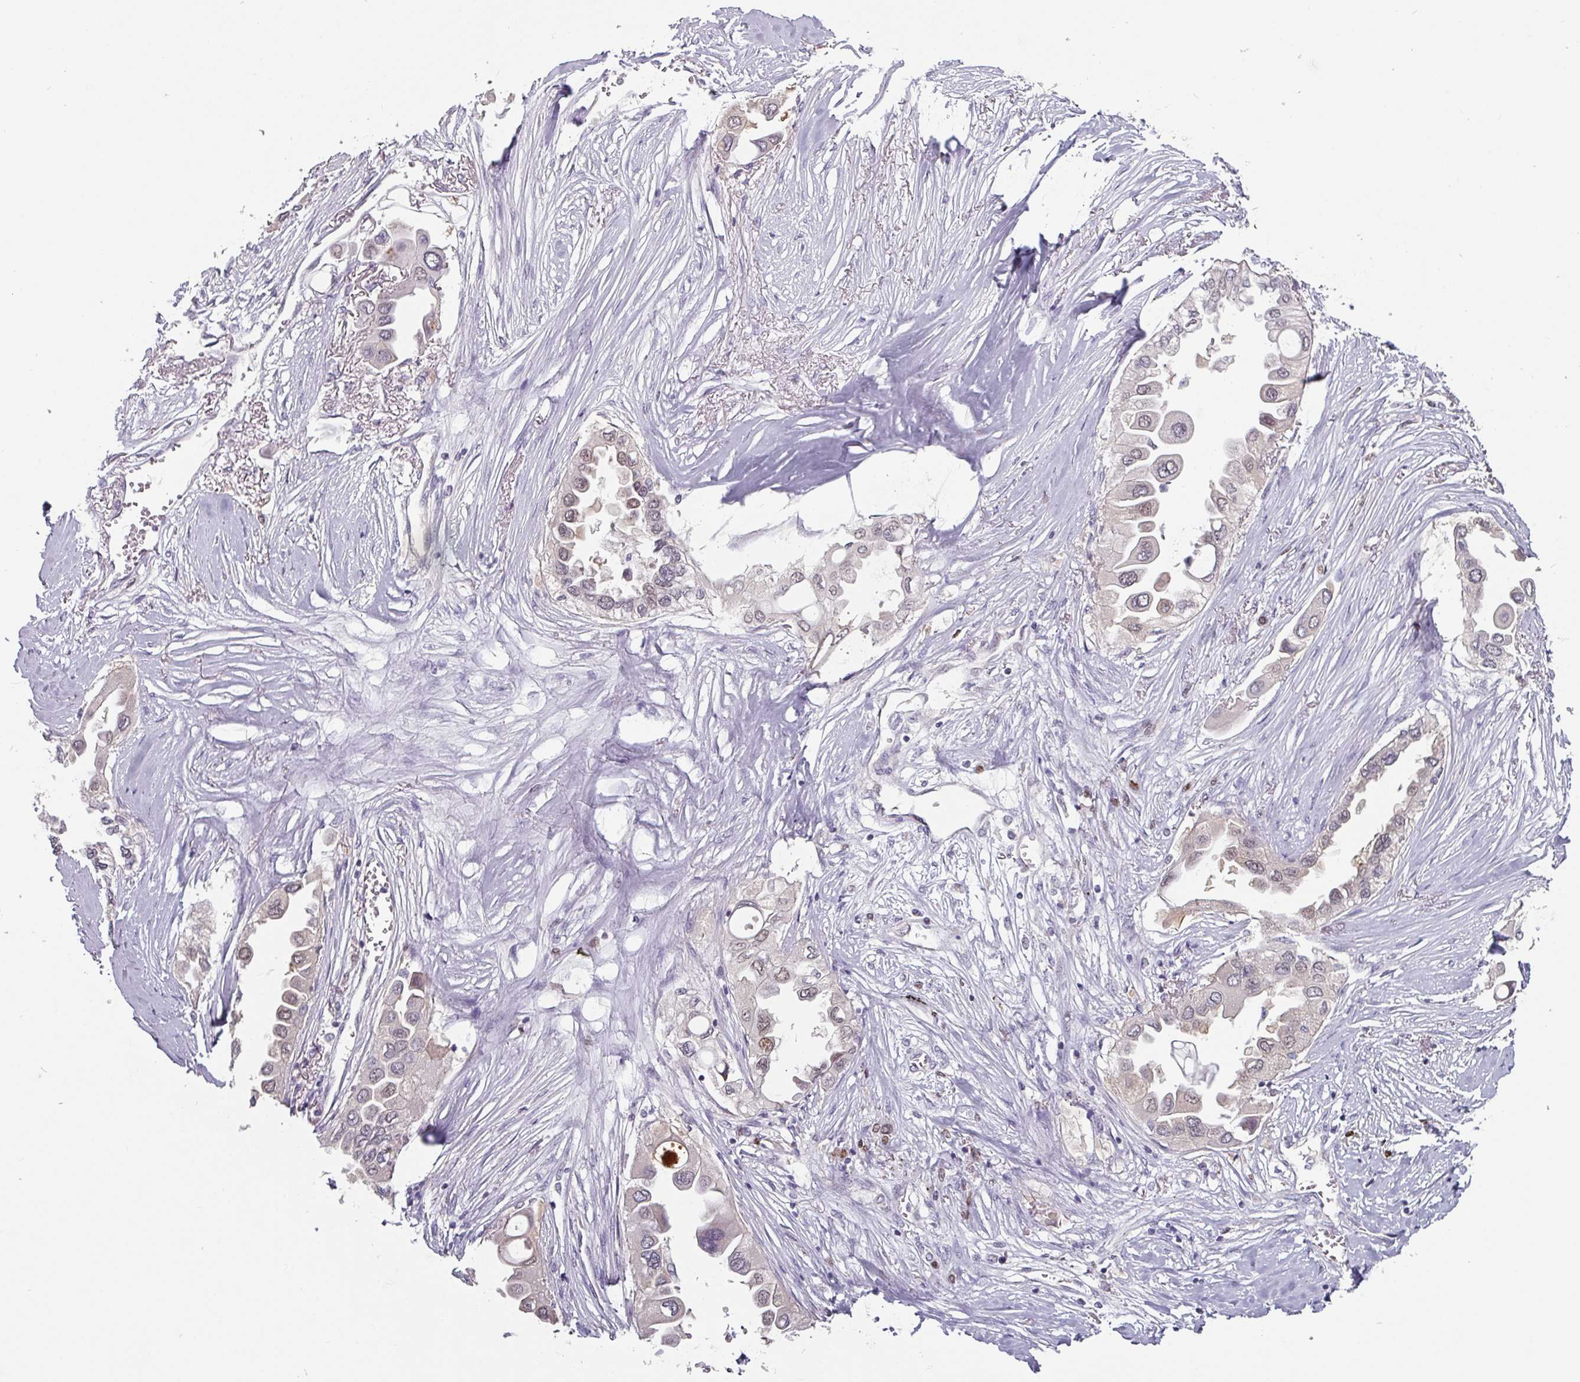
{"staining": {"intensity": "weak", "quantity": "<25%", "location": "nuclear"}, "tissue": "lung cancer", "cell_type": "Tumor cells", "image_type": "cancer", "snomed": [{"axis": "morphology", "description": "Adenocarcinoma, NOS"}, {"axis": "topography", "description": "Lung"}], "caption": "High power microscopy histopathology image of an IHC photomicrograph of lung adenocarcinoma, revealing no significant staining in tumor cells.", "gene": "ZBTB6", "patient": {"sex": "female", "age": 76}}